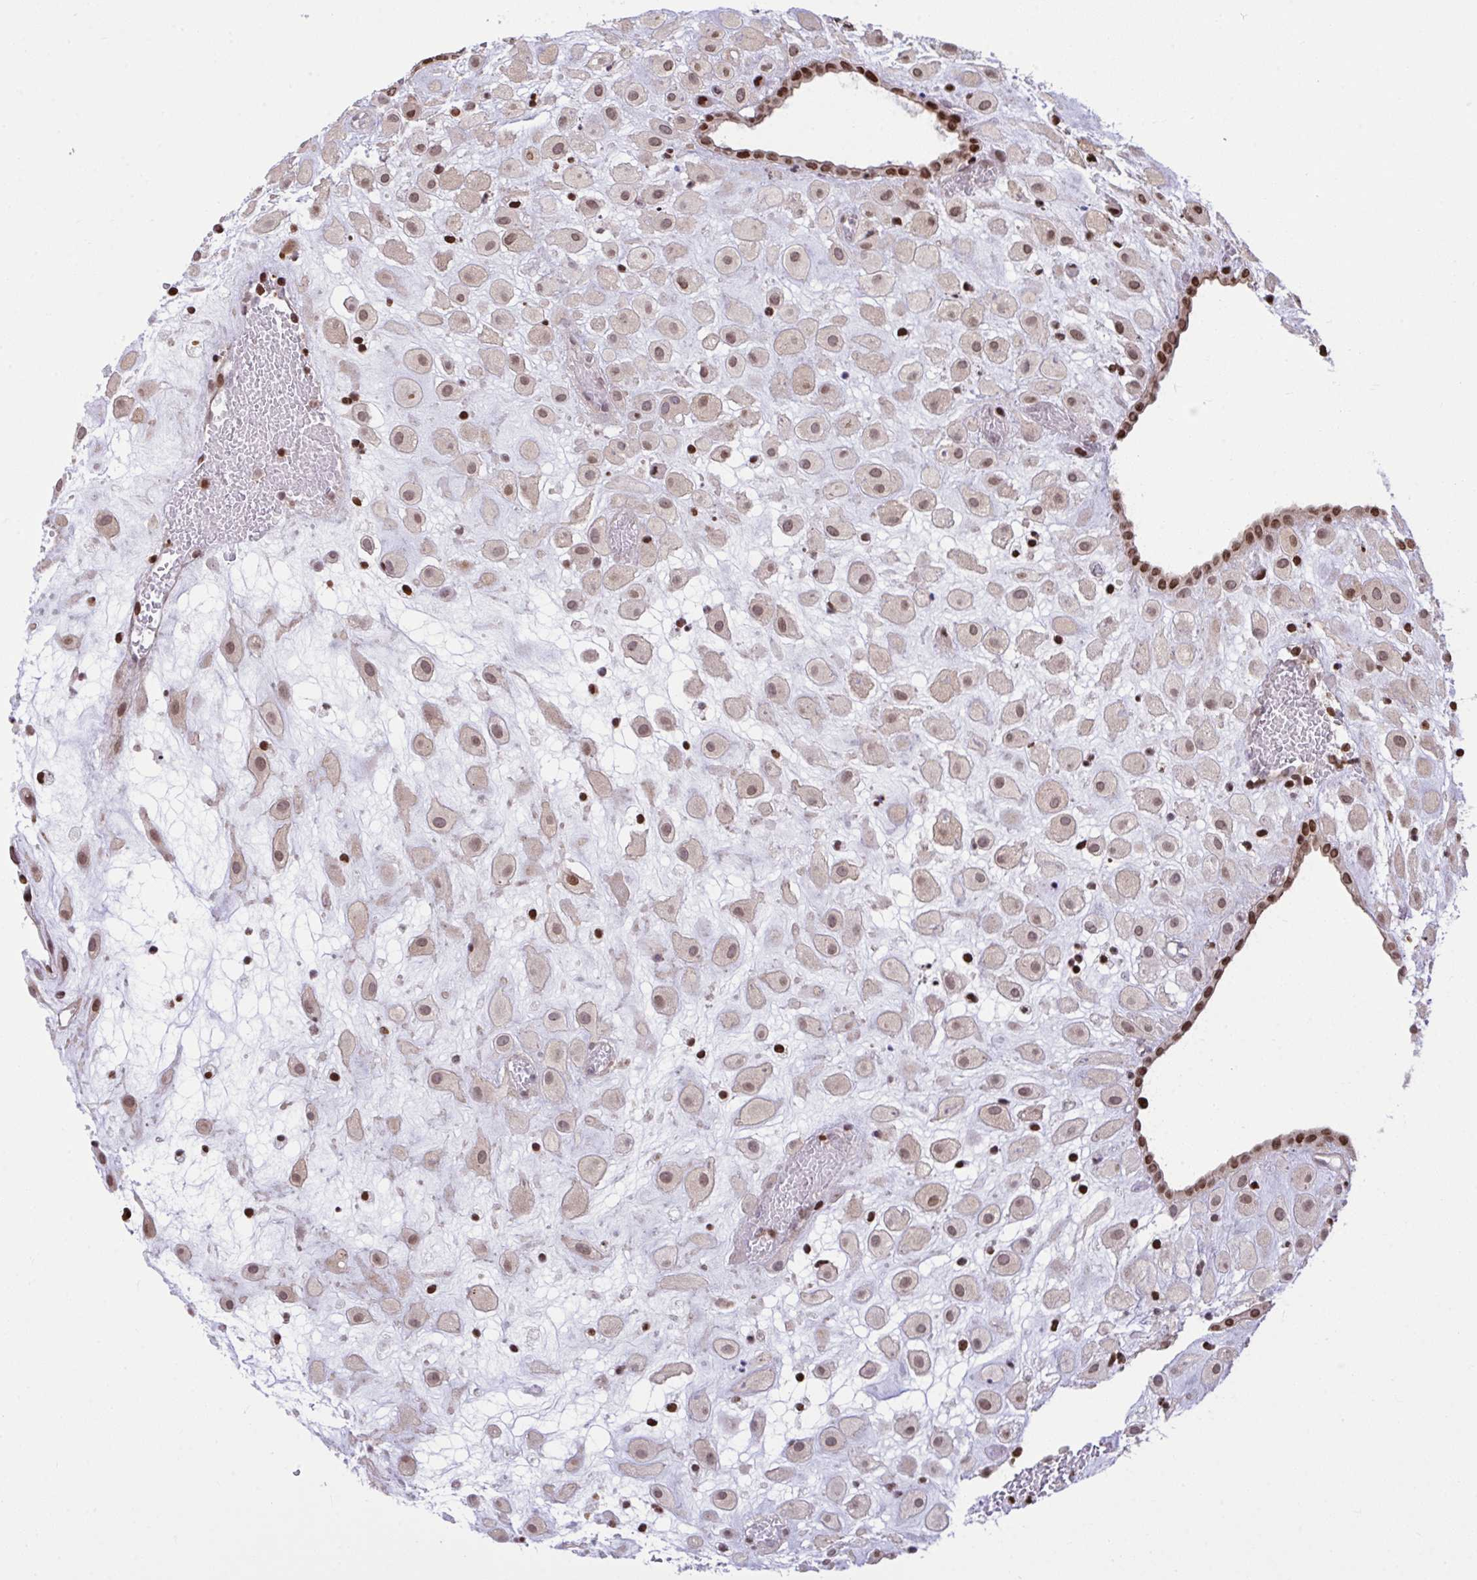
{"staining": {"intensity": "moderate", "quantity": ">75%", "location": "nuclear"}, "tissue": "placenta", "cell_type": "Decidual cells", "image_type": "normal", "snomed": [{"axis": "morphology", "description": "Normal tissue, NOS"}, {"axis": "topography", "description": "Placenta"}], "caption": "Normal placenta was stained to show a protein in brown. There is medium levels of moderate nuclear staining in approximately >75% of decidual cells.", "gene": "RAPGEF5", "patient": {"sex": "female", "age": 24}}